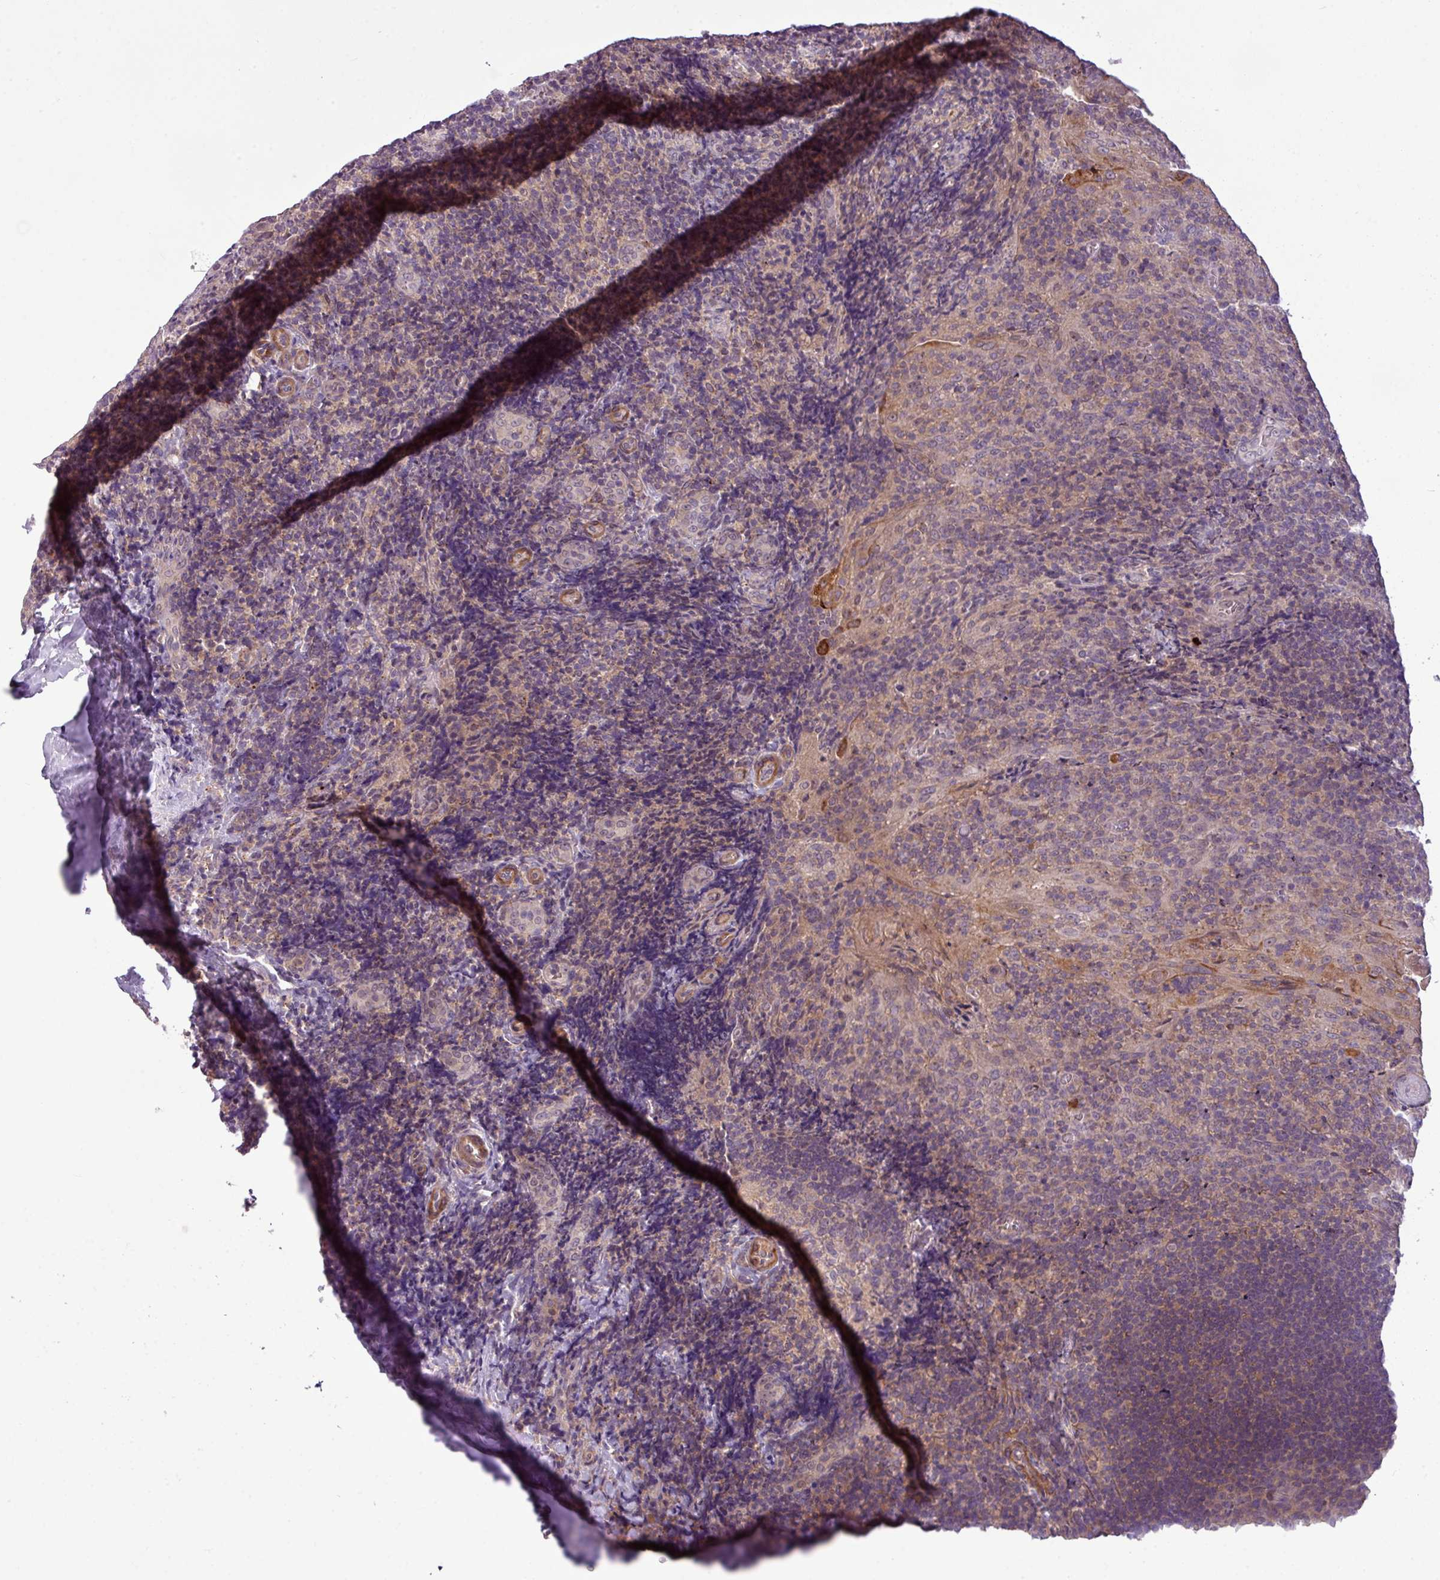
{"staining": {"intensity": "weak", "quantity": "25%-75%", "location": "cytoplasmic/membranous"}, "tissue": "tonsil", "cell_type": "Germinal center cells", "image_type": "normal", "snomed": [{"axis": "morphology", "description": "Normal tissue, NOS"}, {"axis": "topography", "description": "Tonsil"}], "caption": "A histopathology image of tonsil stained for a protein demonstrates weak cytoplasmic/membranous brown staining in germinal center cells.", "gene": "ZNF35", "patient": {"sex": "male", "age": 17}}